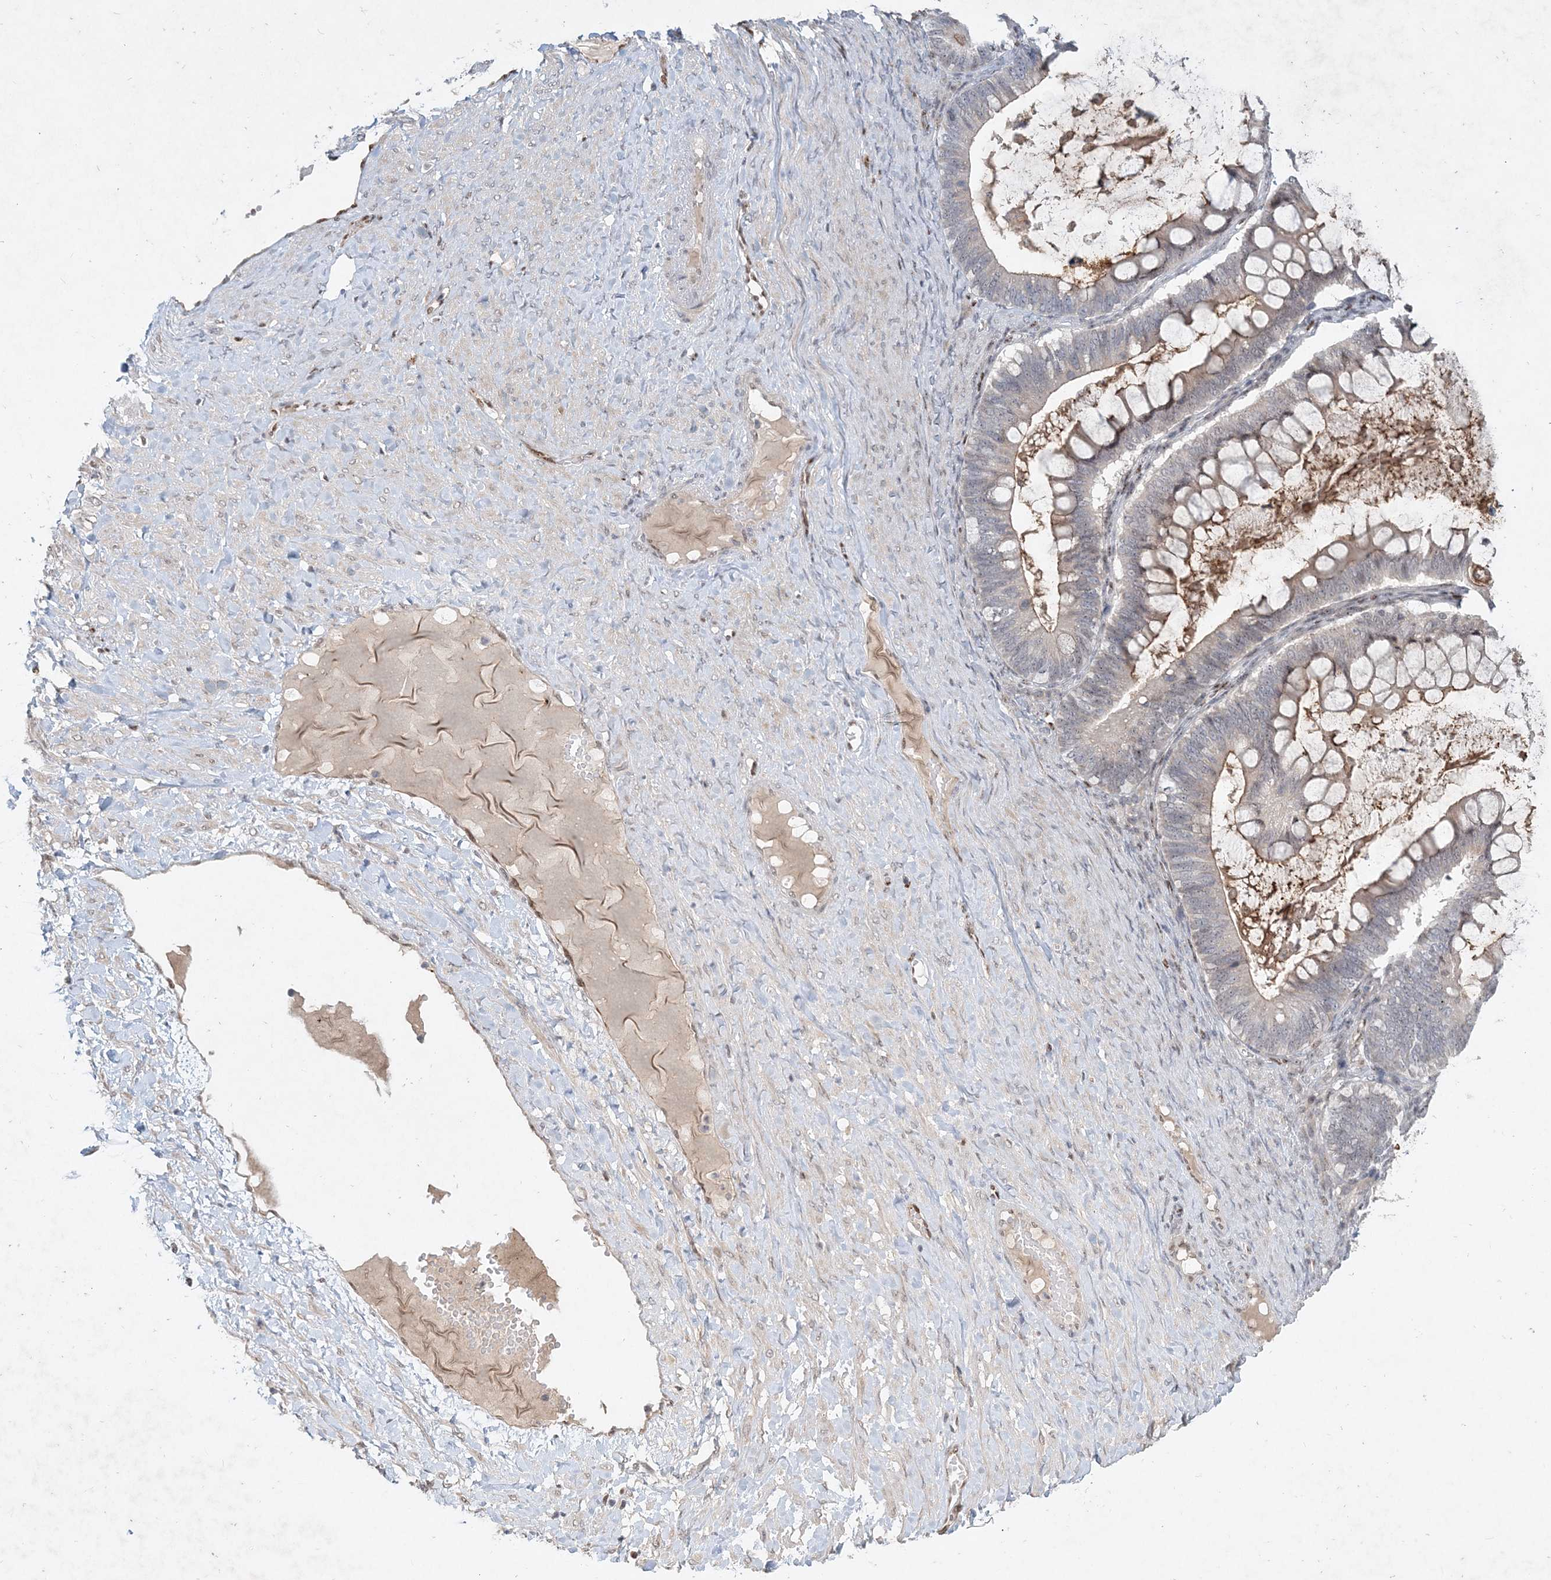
{"staining": {"intensity": "weak", "quantity": "25%-75%", "location": "cytoplasmic/membranous"}, "tissue": "ovarian cancer", "cell_type": "Tumor cells", "image_type": "cancer", "snomed": [{"axis": "morphology", "description": "Cystadenocarcinoma, mucinous, NOS"}, {"axis": "topography", "description": "Ovary"}], "caption": "The photomicrograph shows immunohistochemical staining of mucinous cystadenocarcinoma (ovarian). There is weak cytoplasmic/membranous expression is seen in approximately 25%-75% of tumor cells.", "gene": "GIN1", "patient": {"sex": "female", "age": 61}}